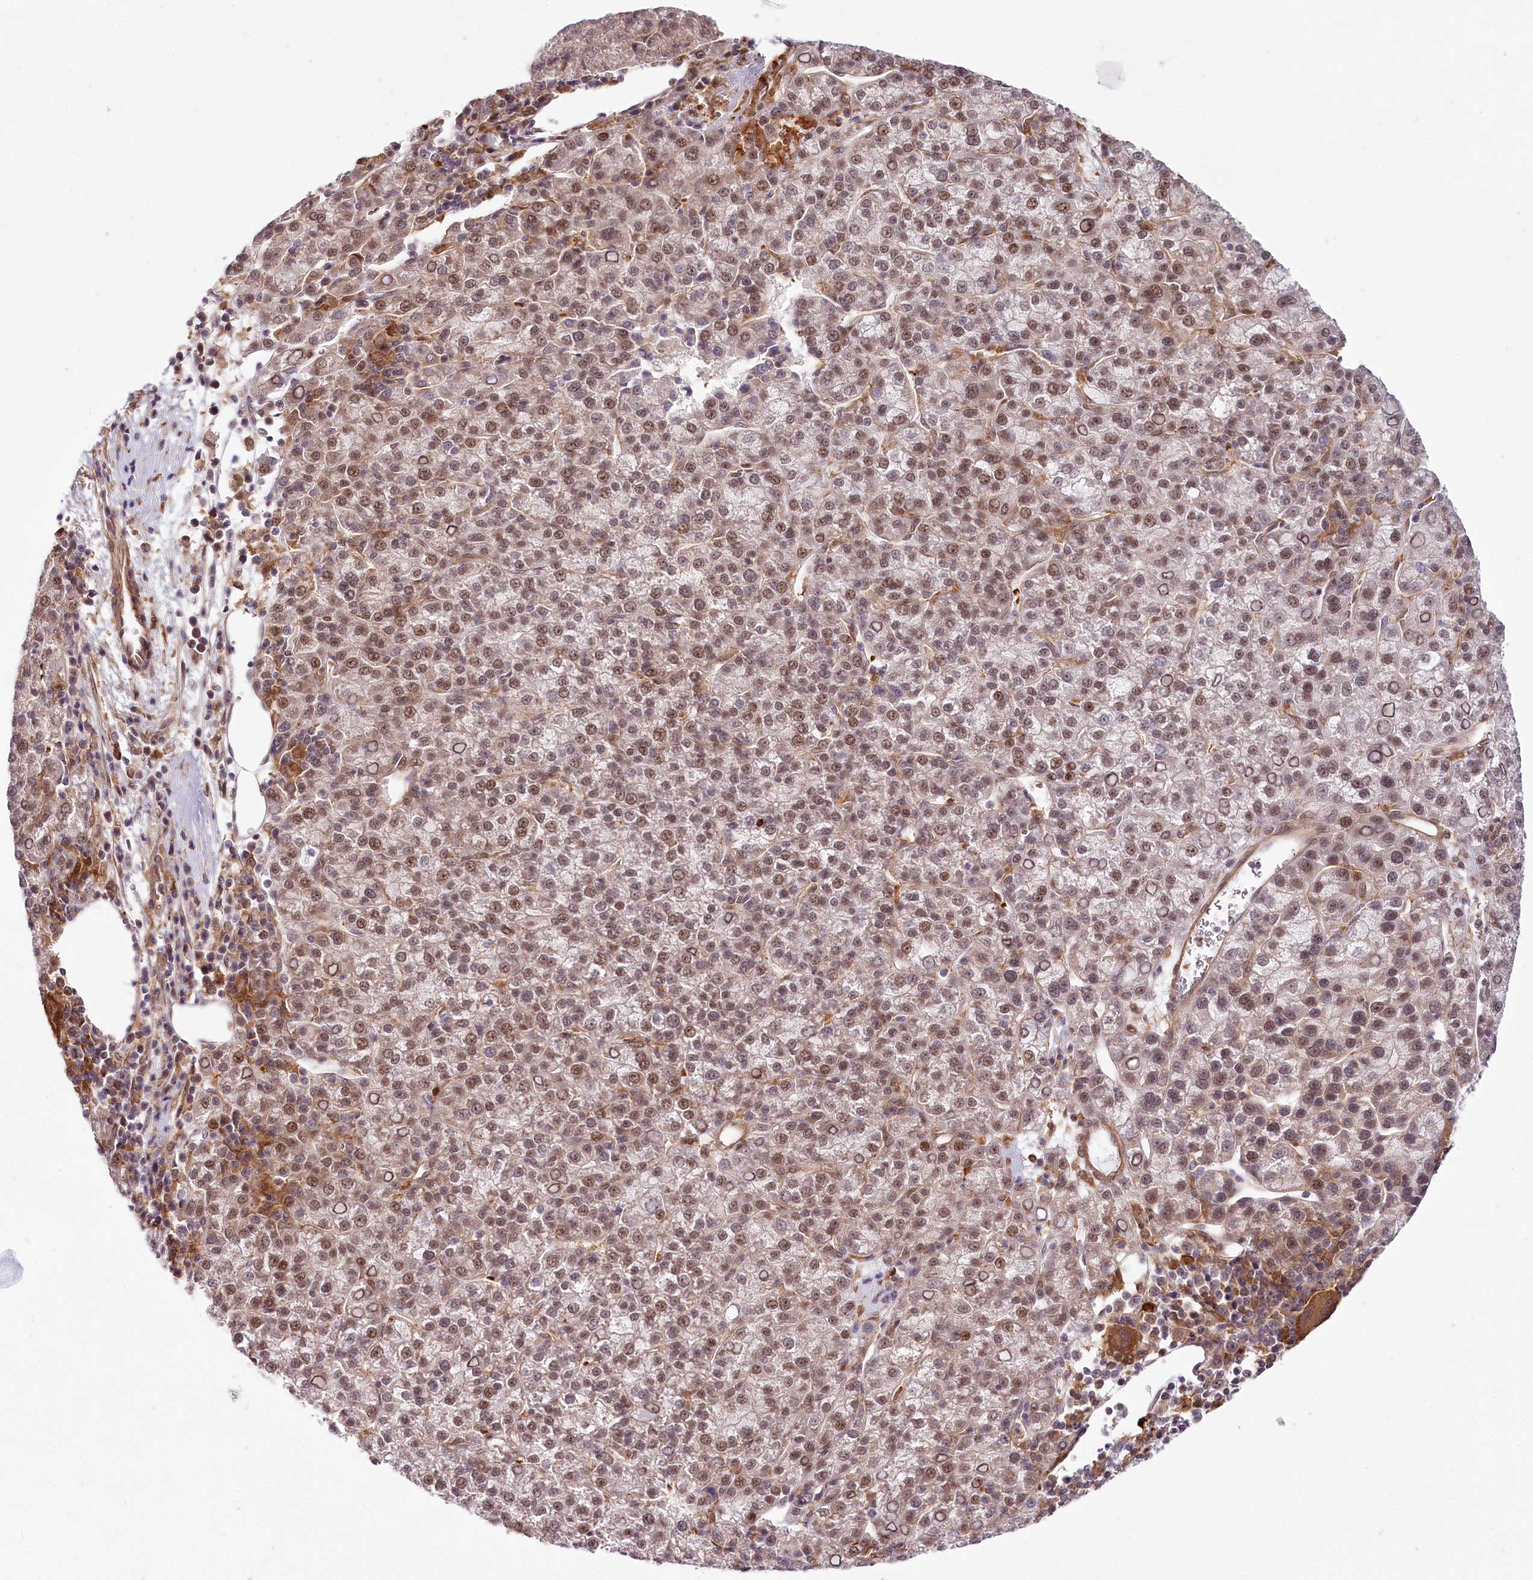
{"staining": {"intensity": "moderate", "quantity": "25%-75%", "location": "nuclear"}, "tissue": "liver cancer", "cell_type": "Tumor cells", "image_type": "cancer", "snomed": [{"axis": "morphology", "description": "Carcinoma, Hepatocellular, NOS"}, {"axis": "topography", "description": "Liver"}], "caption": "Immunohistochemical staining of human liver cancer (hepatocellular carcinoma) shows medium levels of moderate nuclear protein staining in approximately 25%-75% of tumor cells.", "gene": "TUBGCP2", "patient": {"sex": "female", "age": 58}}